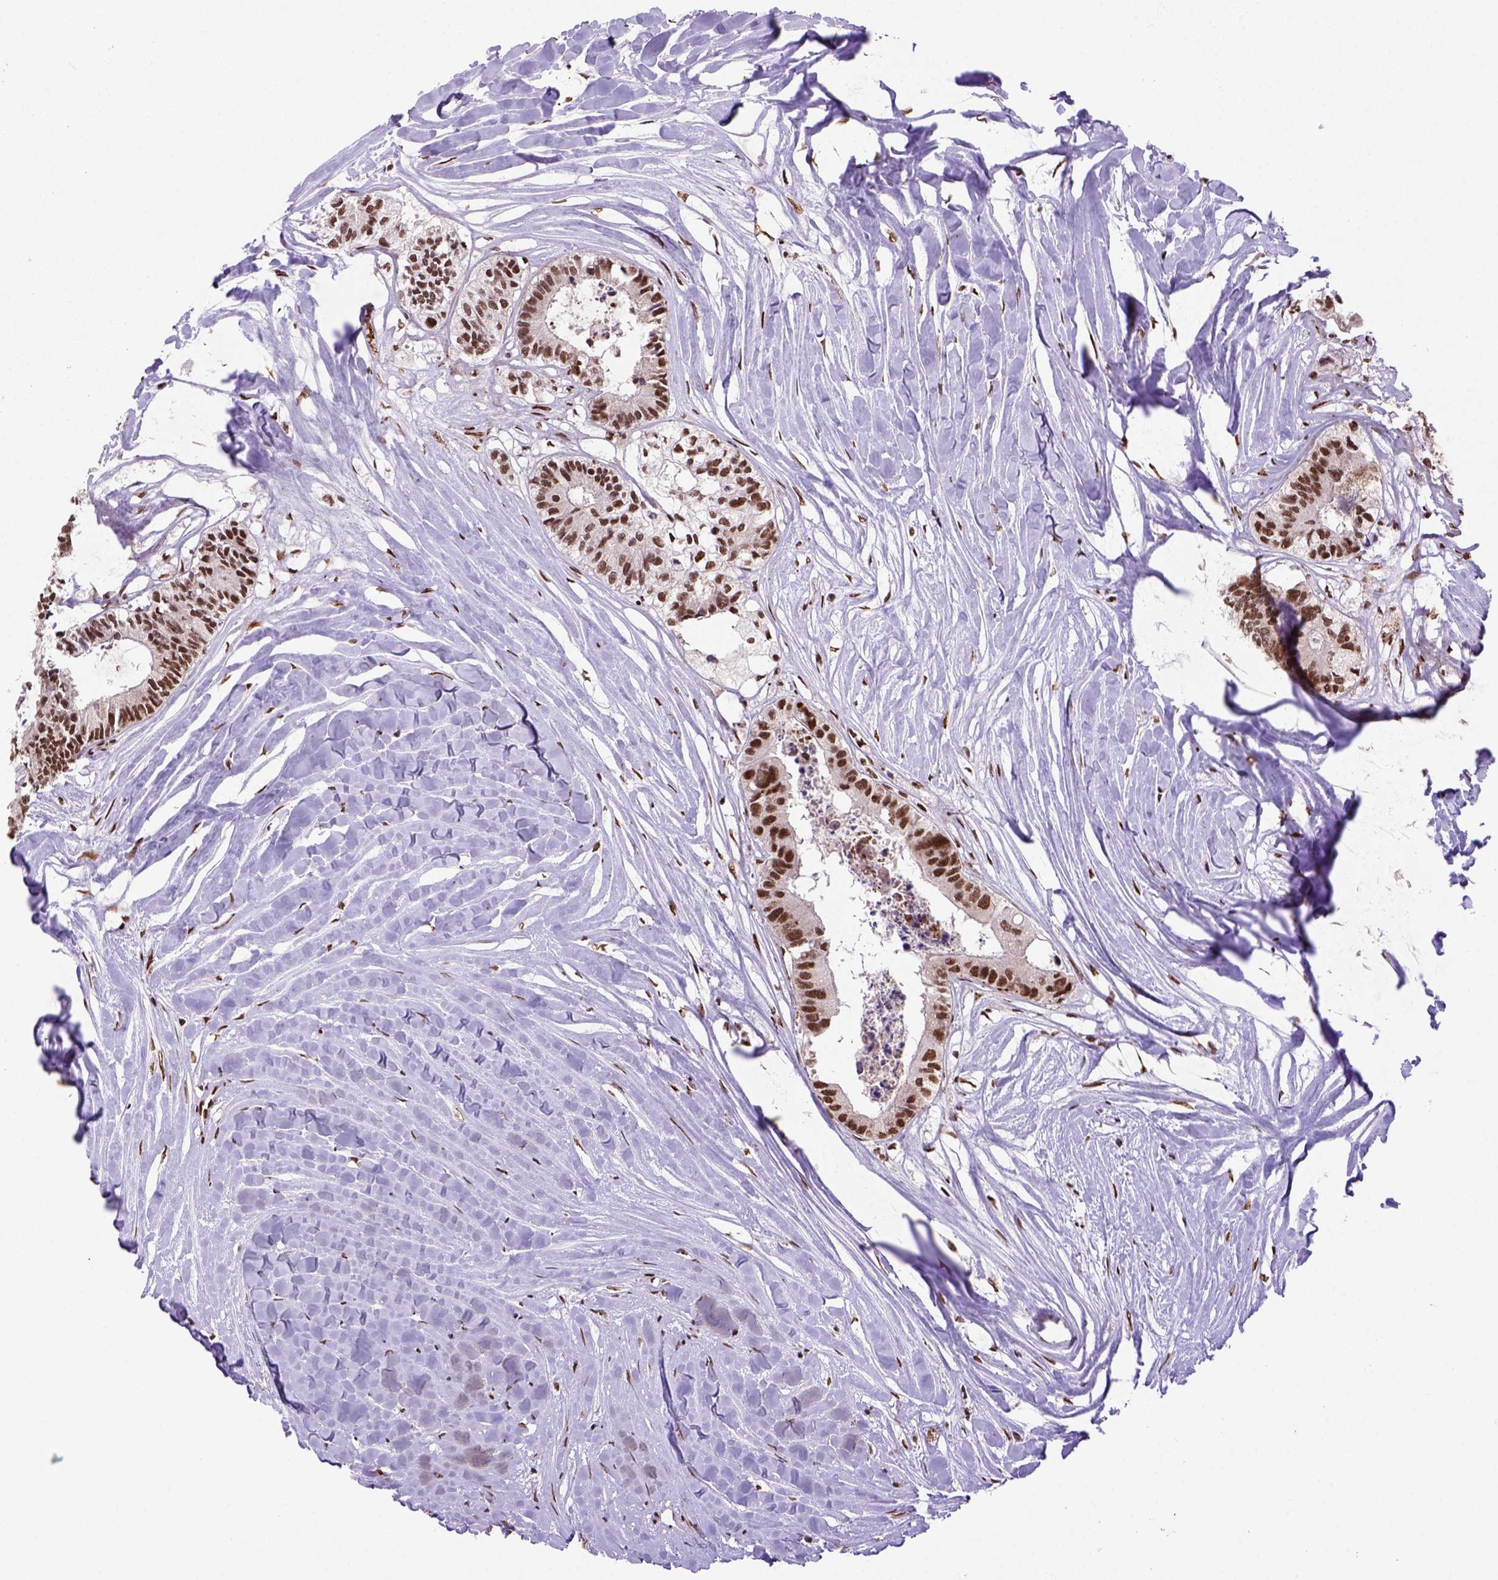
{"staining": {"intensity": "strong", "quantity": ">75%", "location": "nuclear"}, "tissue": "colorectal cancer", "cell_type": "Tumor cells", "image_type": "cancer", "snomed": [{"axis": "morphology", "description": "Adenocarcinoma, NOS"}, {"axis": "topography", "description": "Colon"}, {"axis": "topography", "description": "Rectum"}], "caption": "Immunohistochemistry (IHC) photomicrograph of colorectal cancer (adenocarcinoma) stained for a protein (brown), which shows high levels of strong nuclear expression in about >75% of tumor cells.", "gene": "NSMCE2", "patient": {"sex": "male", "age": 57}}